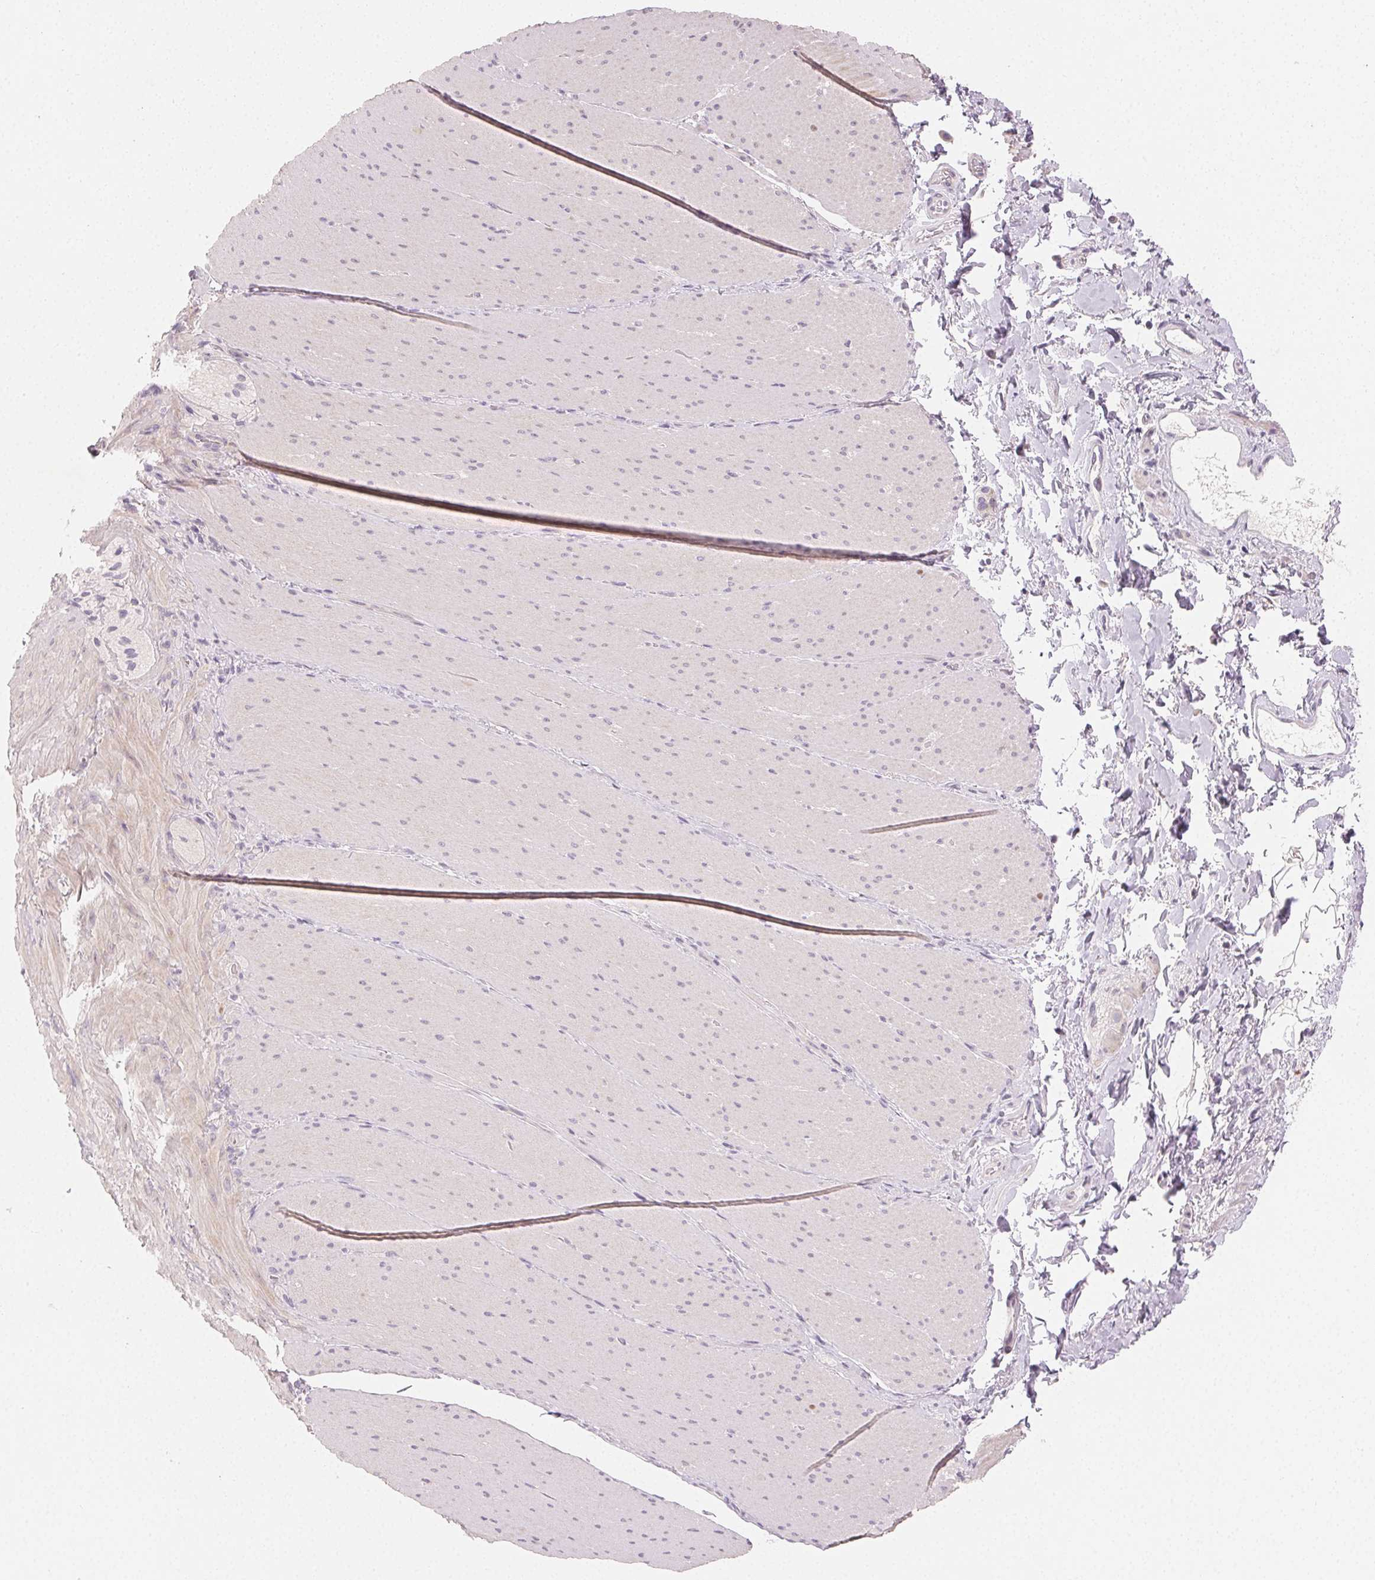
{"staining": {"intensity": "negative", "quantity": "none", "location": "none"}, "tissue": "smooth muscle", "cell_type": "Smooth muscle cells", "image_type": "normal", "snomed": [{"axis": "morphology", "description": "Normal tissue, NOS"}, {"axis": "topography", "description": "Smooth muscle"}, {"axis": "topography", "description": "Colon"}], "caption": "The immunohistochemistry histopathology image has no significant staining in smooth muscle cells of smooth muscle. (DAB (3,3'-diaminobenzidine) immunohistochemistry (IHC), high magnification).", "gene": "MYBL1", "patient": {"sex": "male", "age": 73}}